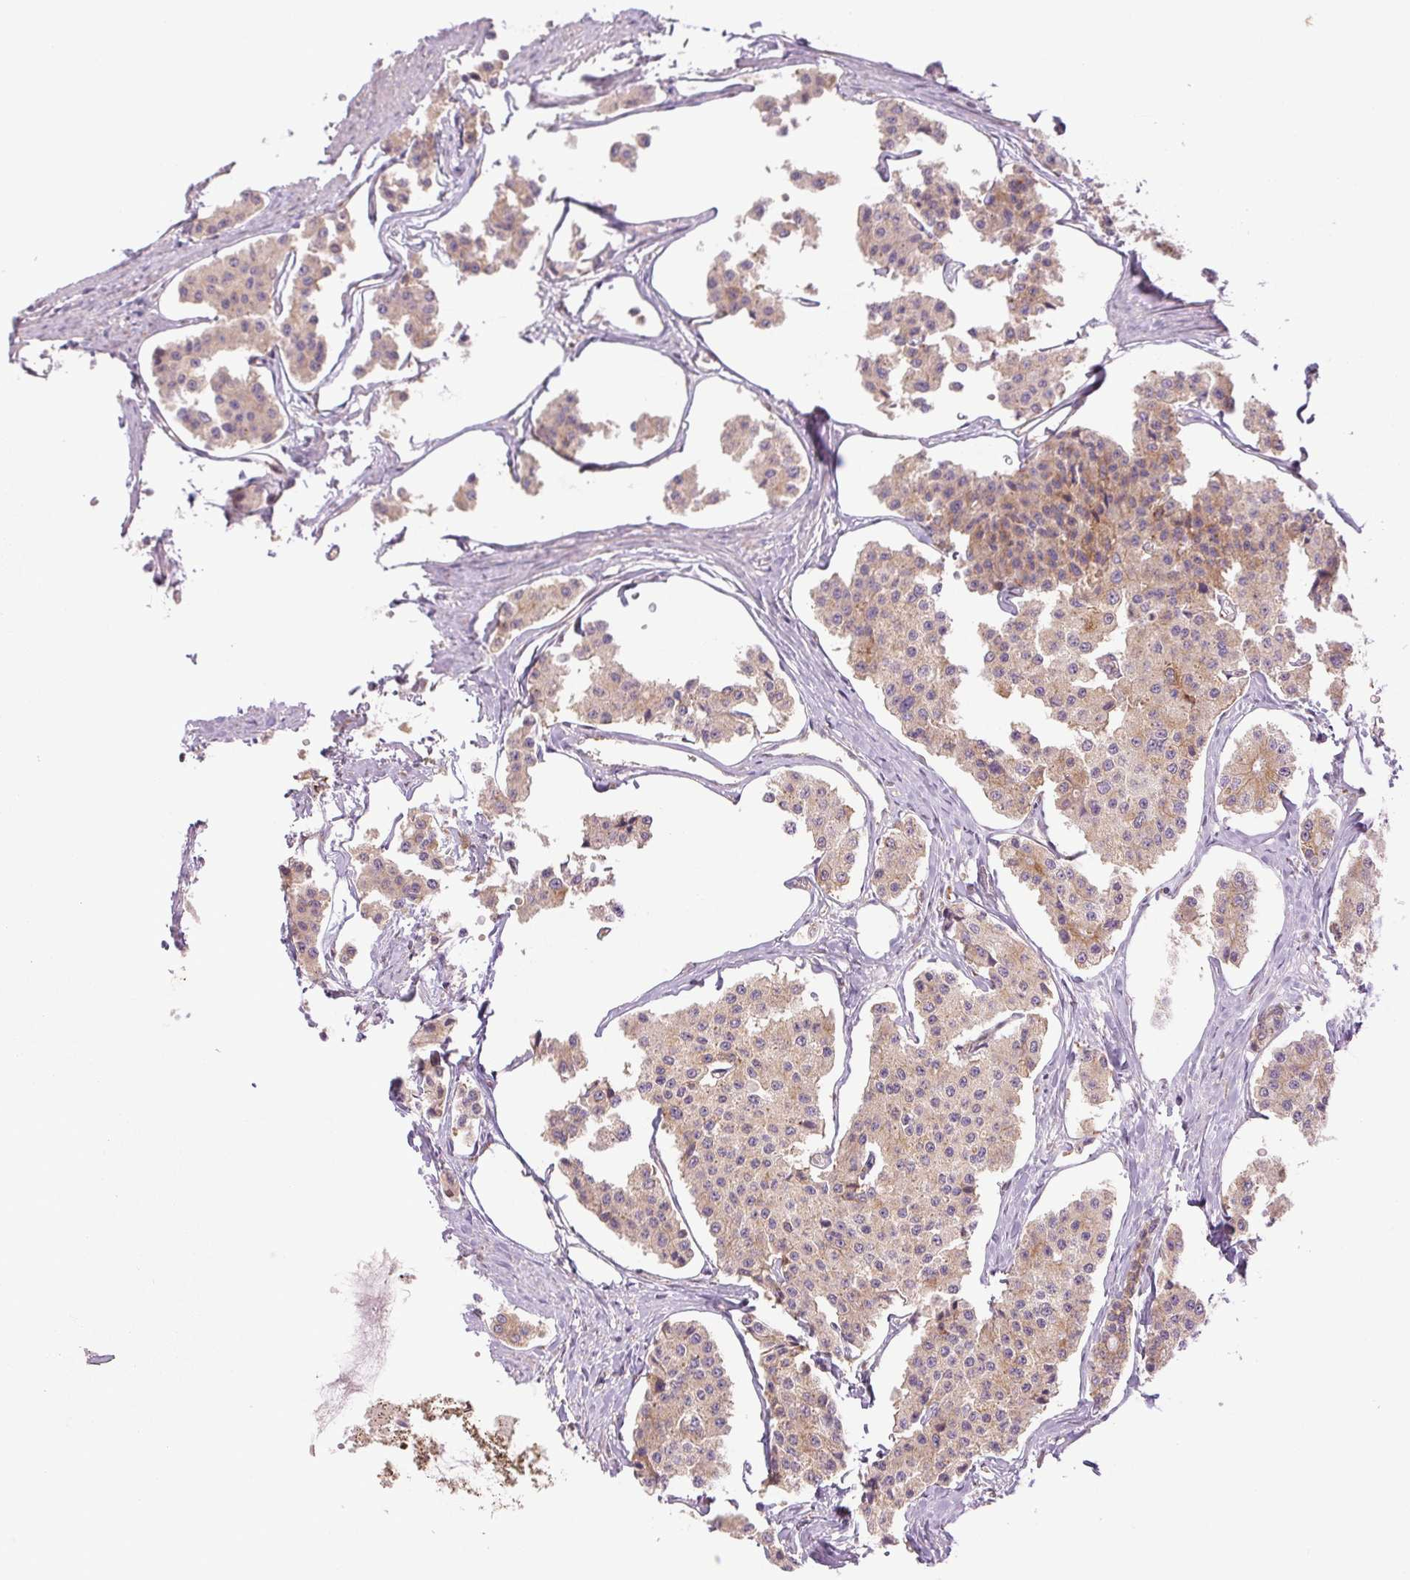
{"staining": {"intensity": "weak", "quantity": ">75%", "location": "cytoplasmic/membranous"}, "tissue": "carcinoid", "cell_type": "Tumor cells", "image_type": "cancer", "snomed": [{"axis": "morphology", "description": "Carcinoid, malignant, NOS"}, {"axis": "topography", "description": "Small intestine"}], "caption": "IHC of human carcinoid exhibits low levels of weak cytoplasmic/membranous staining in approximately >75% of tumor cells.", "gene": "METTL17", "patient": {"sex": "female", "age": 65}}